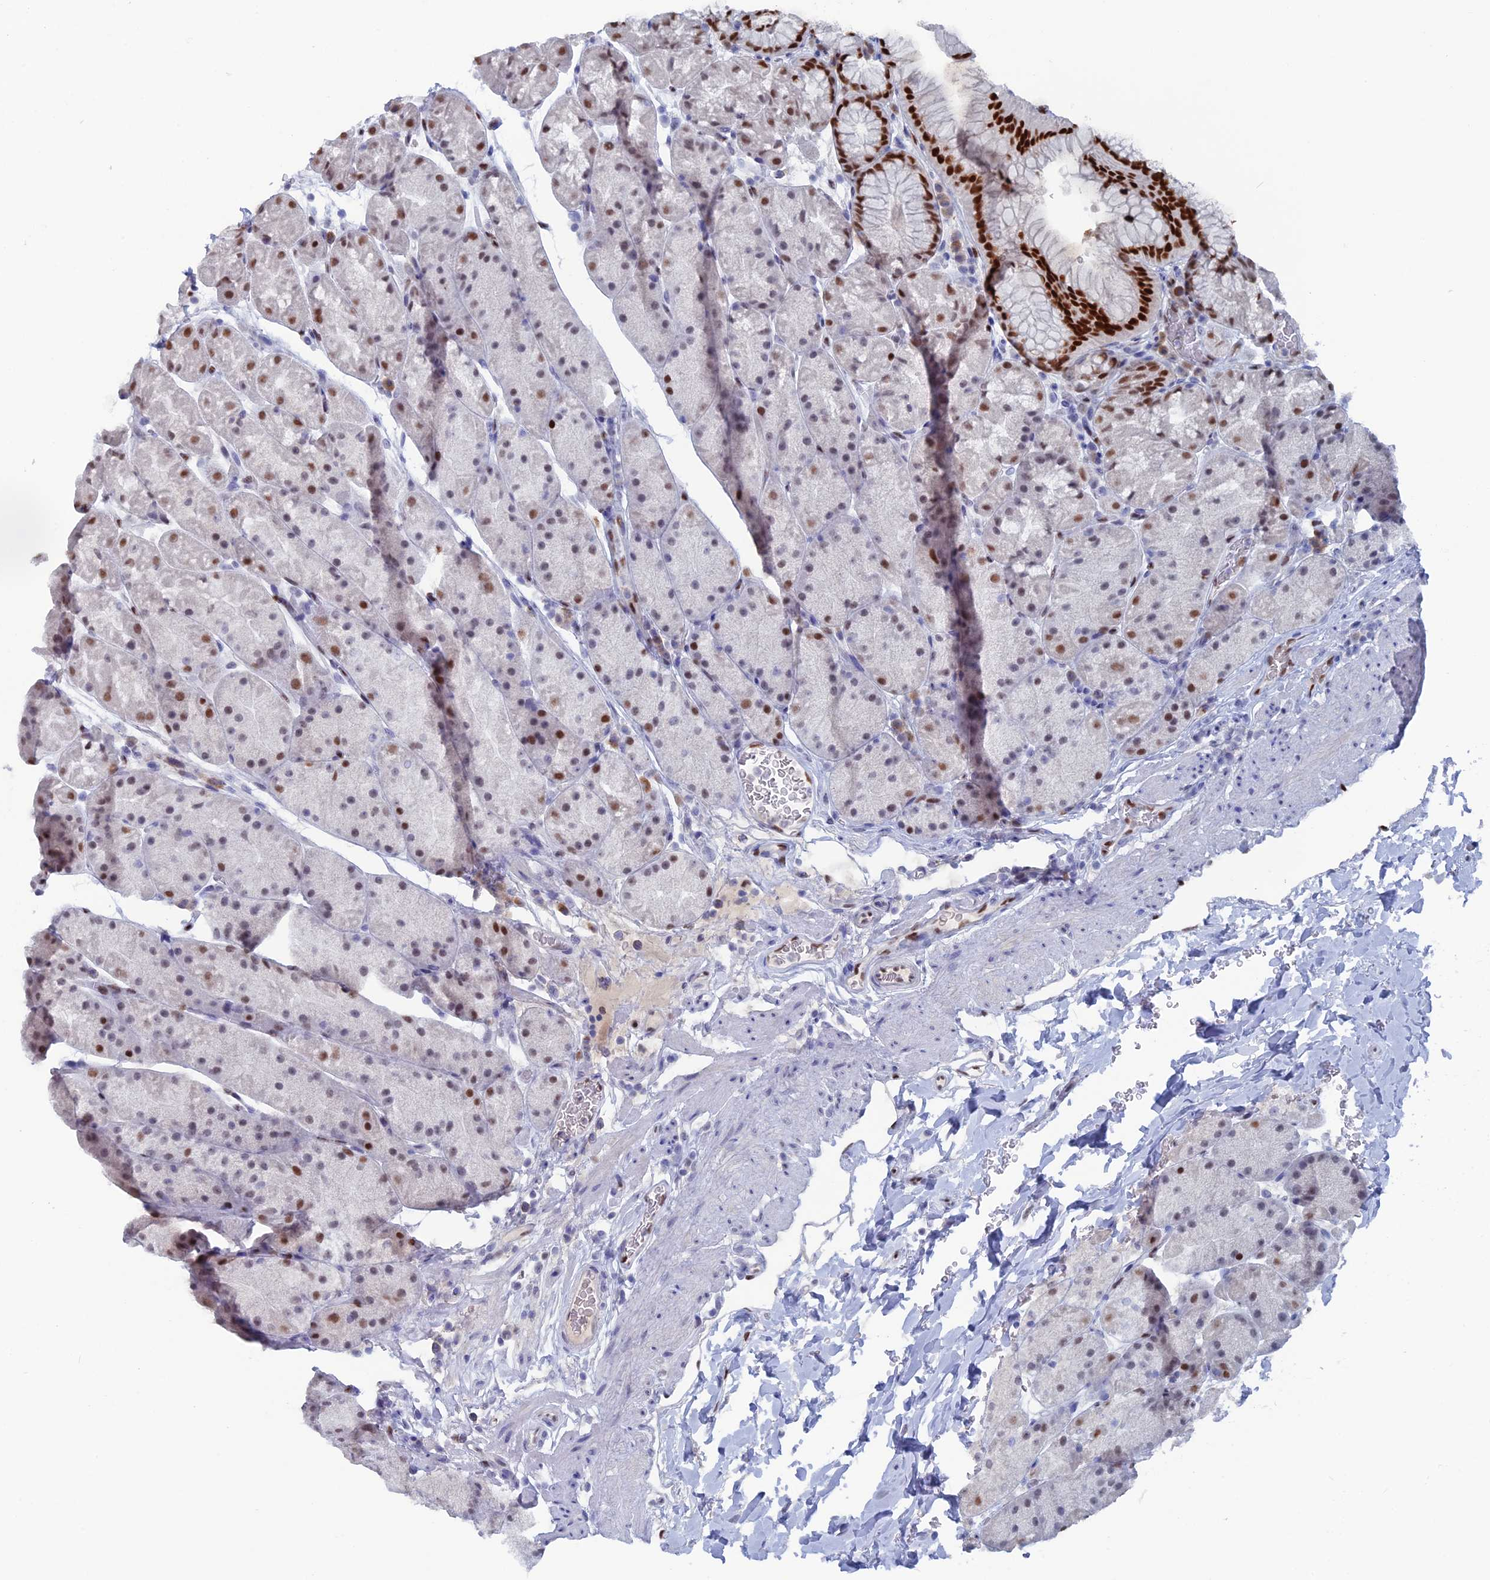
{"staining": {"intensity": "strong", "quantity": "25%-75%", "location": "nuclear"}, "tissue": "stomach", "cell_type": "Glandular cells", "image_type": "normal", "snomed": [{"axis": "morphology", "description": "Normal tissue, NOS"}, {"axis": "topography", "description": "Stomach, upper"}, {"axis": "topography", "description": "Stomach, lower"}], "caption": "High-magnification brightfield microscopy of unremarkable stomach stained with DAB (3,3'-diaminobenzidine) (brown) and counterstained with hematoxylin (blue). glandular cells exhibit strong nuclear staining is identified in about25%-75% of cells.", "gene": "NOL4L", "patient": {"sex": "male", "age": 67}}